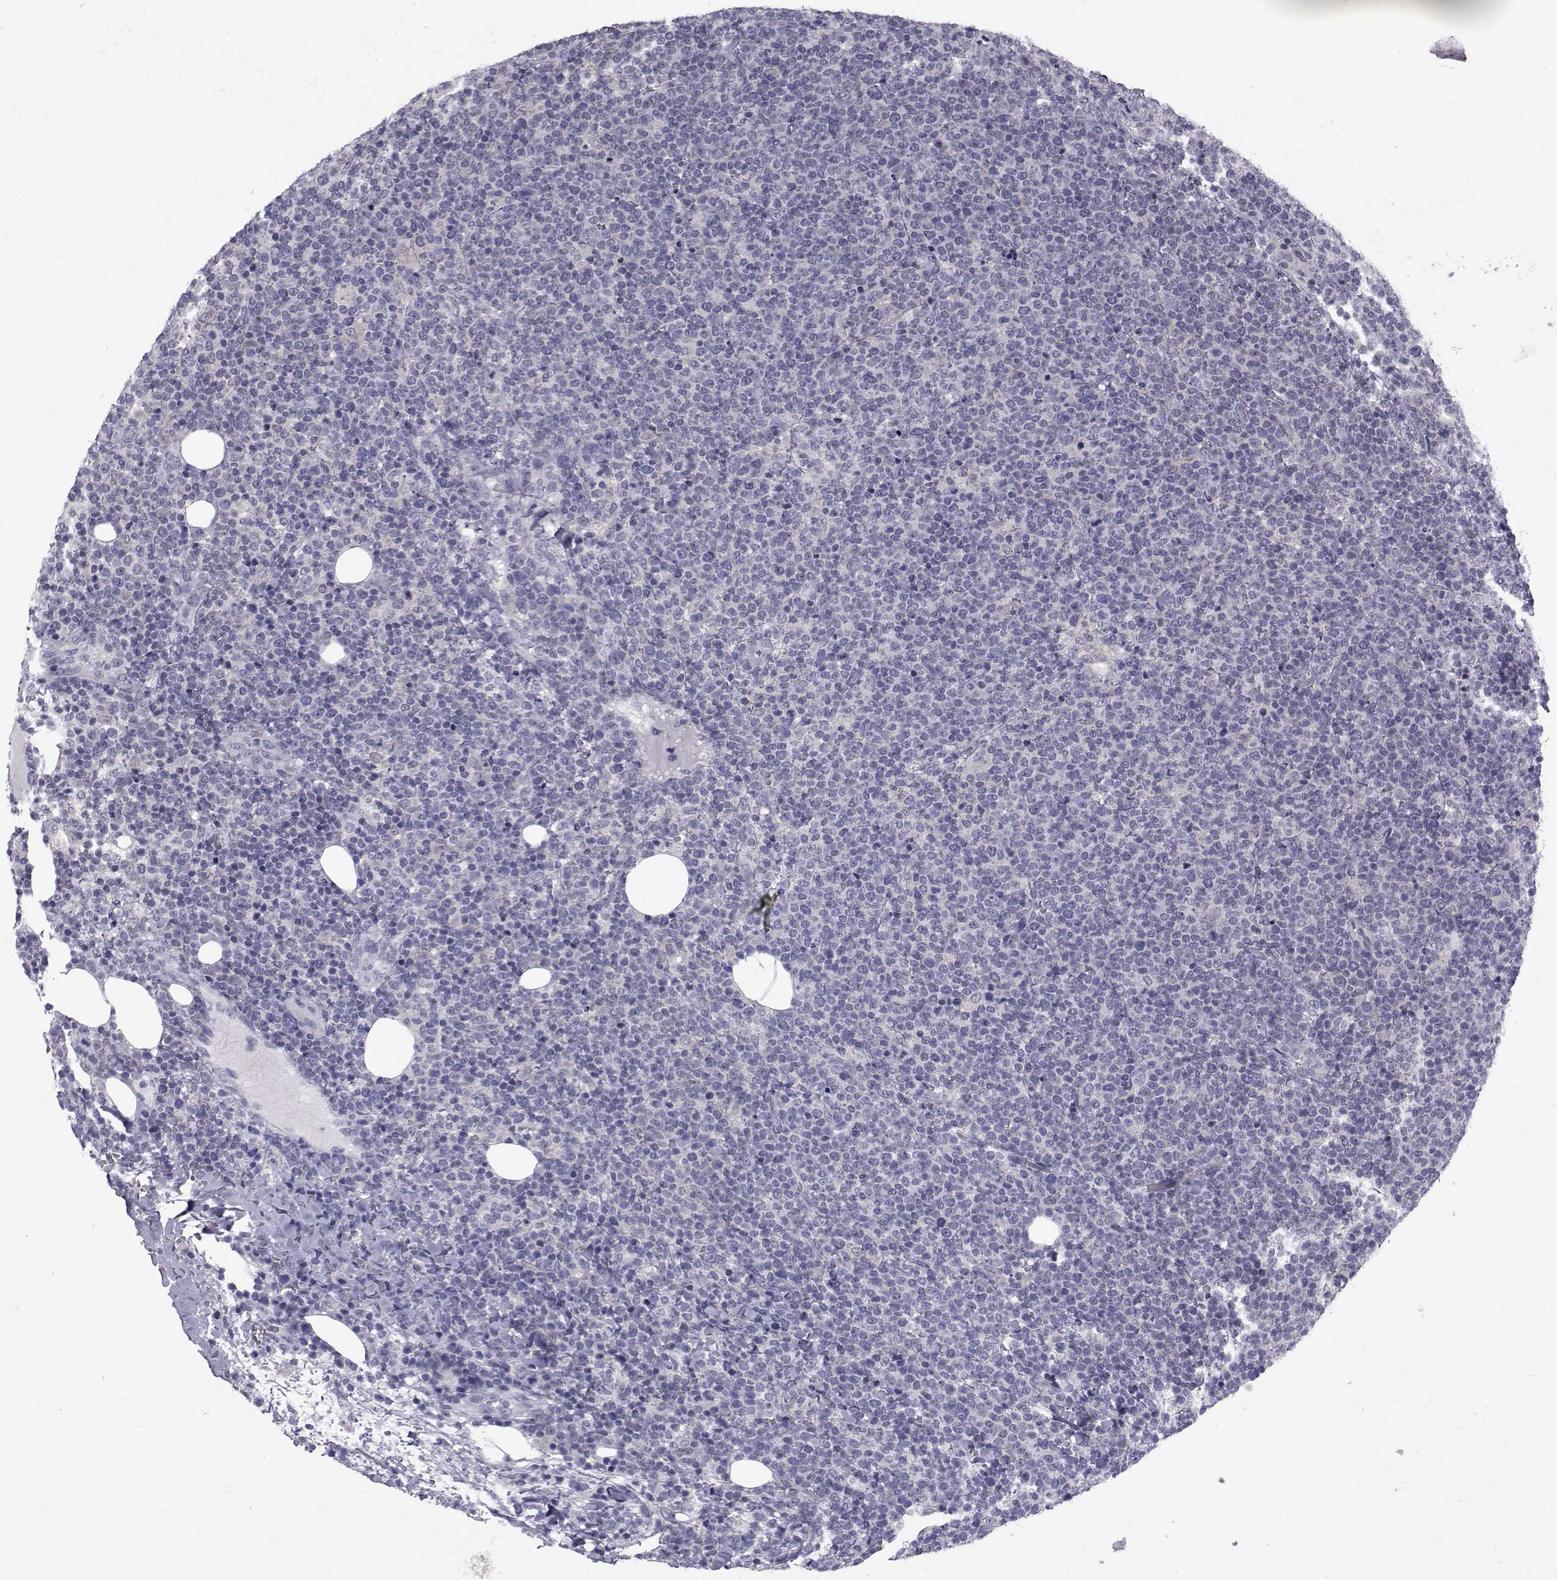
{"staining": {"intensity": "negative", "quantity": "none", "location": "none"}, "tissue": "lymphoma", "cell_type": "Tumor cells", "image_type": "cancer", "snomed": [{"axis": "morphology", "description": "Malignant lymphoma, non-Hodgkin's type, High grade"}, {"axis": "topography", "description": "Lymph node"}], "caption": "Immunohistochemistry (IHC) image of human lymphoma stained for a protein (brown), which shows no staining in tumor cells. (Stains: DAB (3,3'-diaminobenzidine) immunohistochemistry with hematoxylin counter stain, Microscopy: brightfield microscopy at high magnification).", "gene": "SLC30A10", "patient": {"sex": "male", "age": 61}}